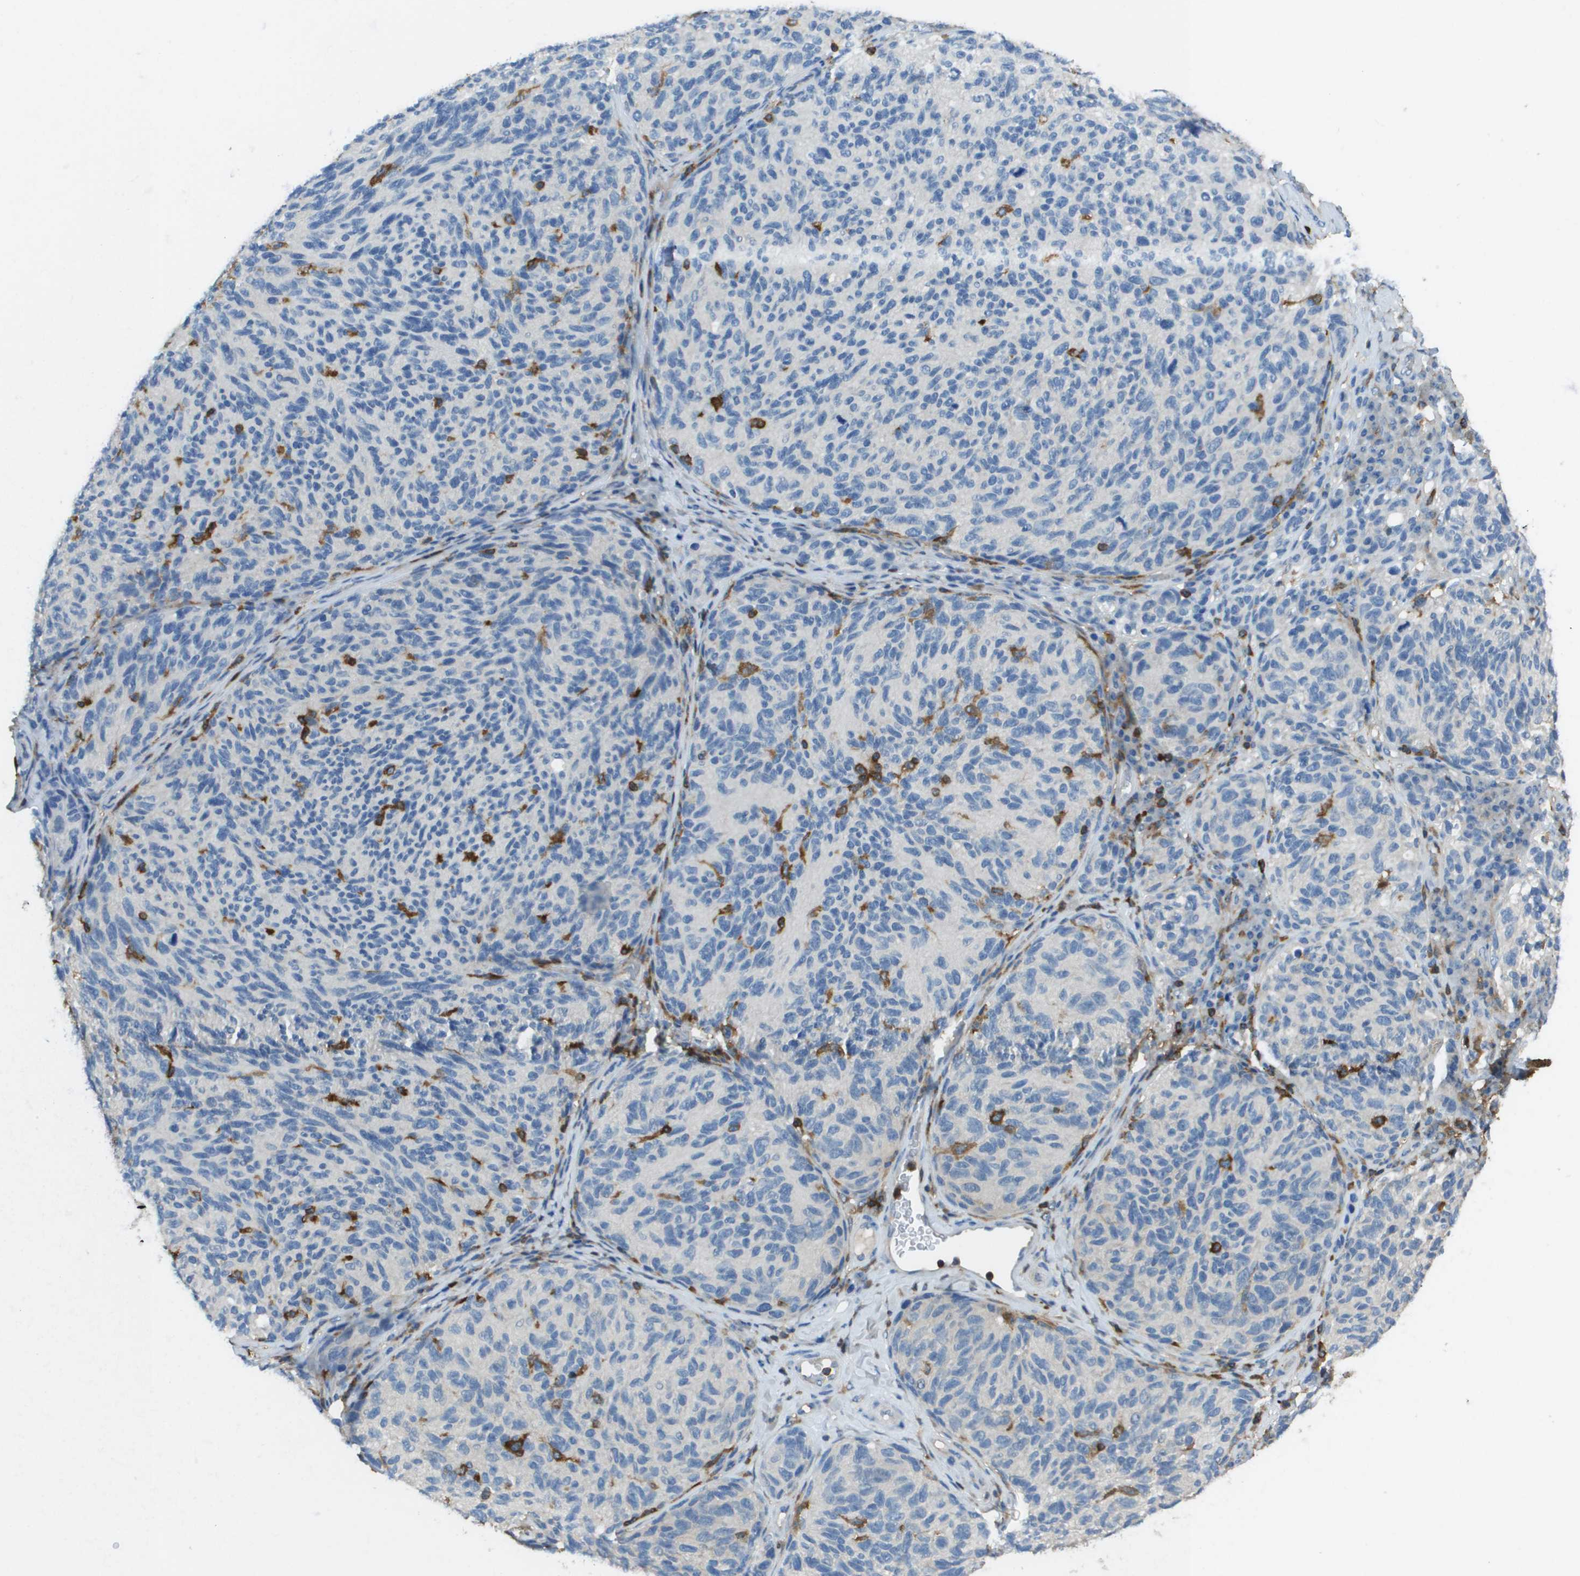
{"staining": {"intensity": "negative", "quantity": "none", "location": "none"}, "tissue": "melanoma", "cell_type": "Tumor cells", "image_type": "cancer", "snomed": [{"axis": "morphology", "description": "Malignant melanoma, NOS"}, {"axis": "topography", "description": "Skin"}], "caption": "The IHC histopathology image has no significant expression in tumor cells of melanoma tissue. (DAB (3,3'-diaminobenzidine) IHC, high magnification).", "gene": "APBB1IP", "patient": {"sex": "female", "age": 73}}